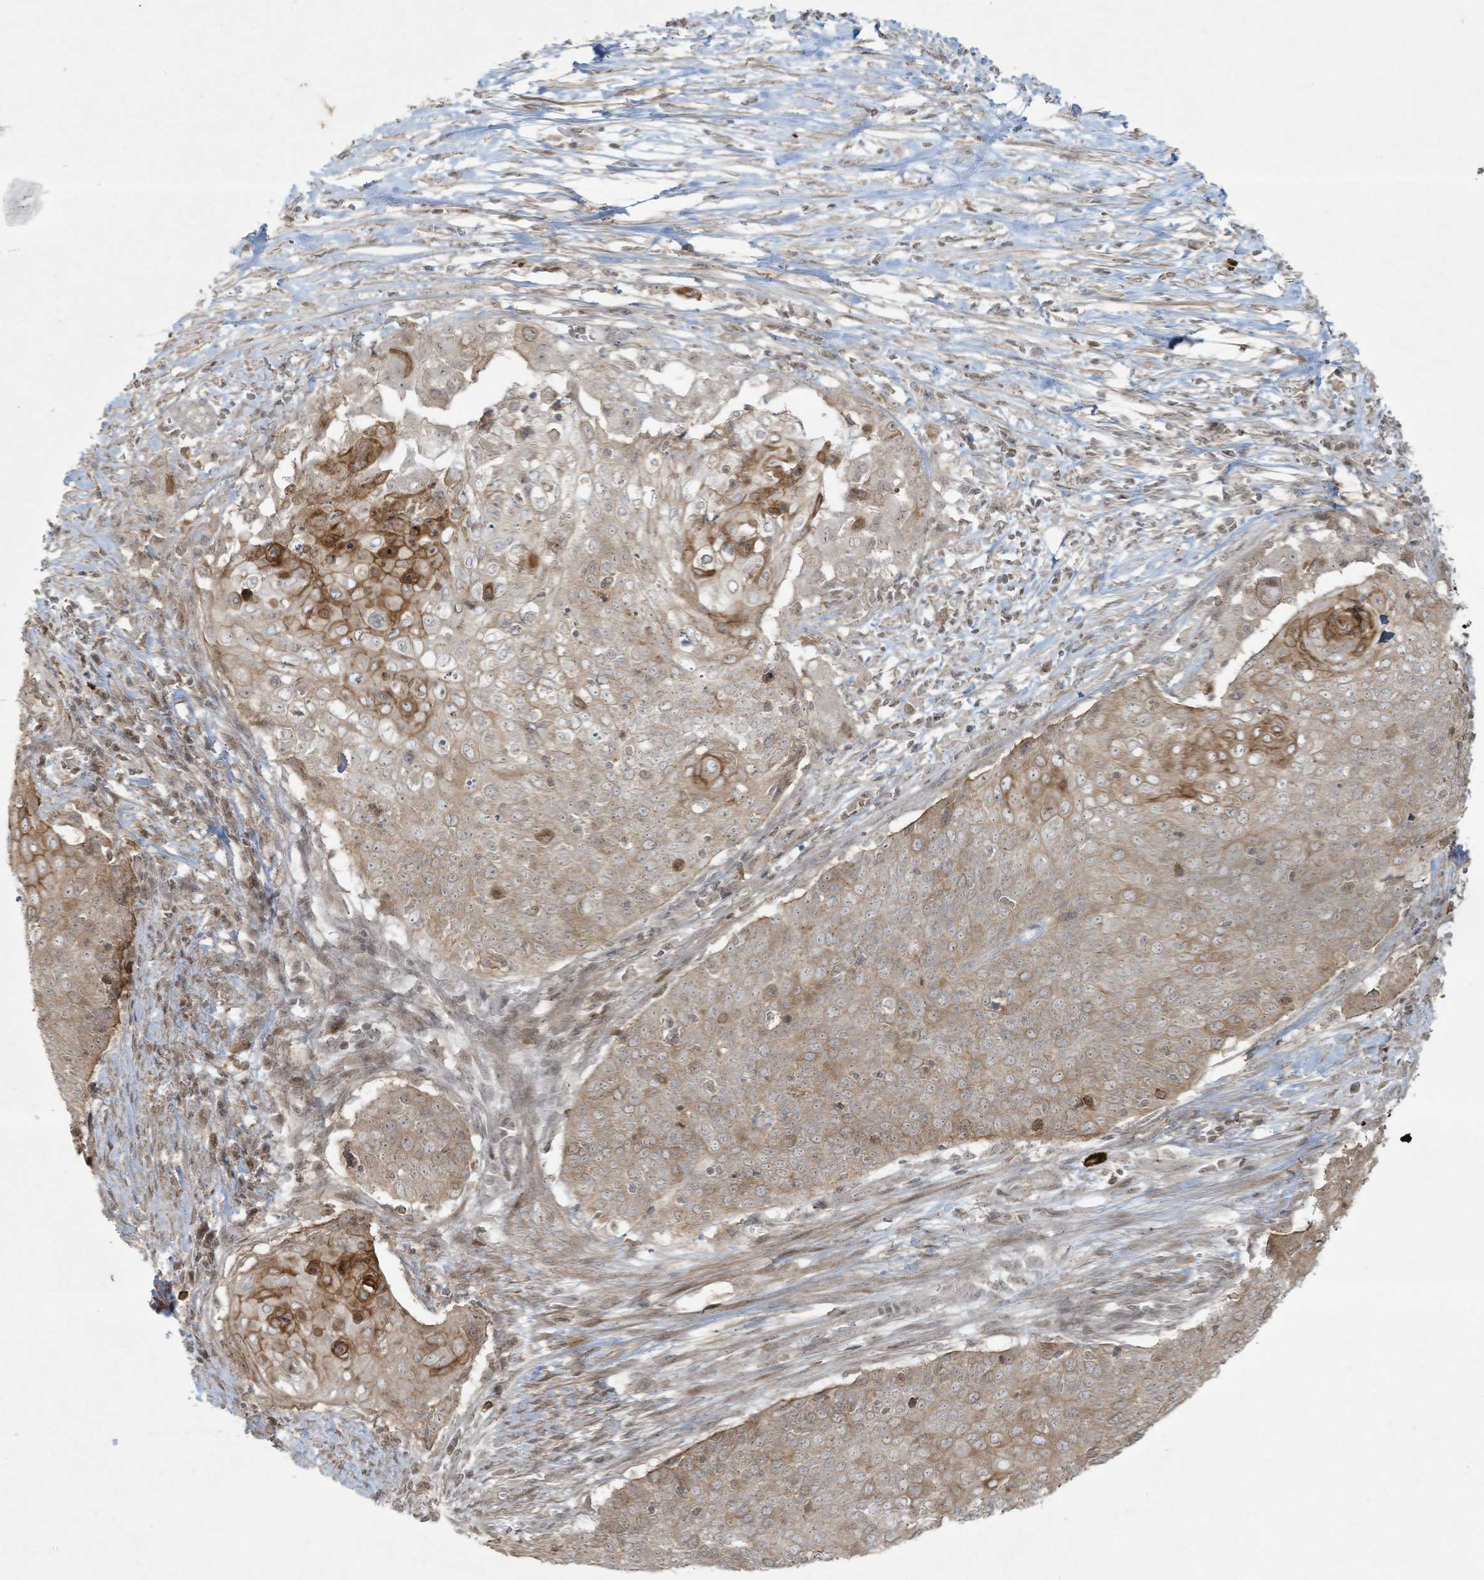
{"staining": {"intensity": "moderate", "quantity": "<25%", "location": "cytoplasmic/membranous"}, "tissue": "cervical cancer", "cell_type": "Tumor cells", "image_type": "cancer", "snomed": [{"axis": "morphology", "description": "Squamous cell carcinoma, NOS"}, {"axis": "topography", "description": "Cervix"}], "caption": "A low amount of moderate cytoplasmic/membranous staining is present in about <25% of tumor cells in cervical cancer tissue.", "gene": "ZNF263", "patient": {"sex": "female", "age": 39}}